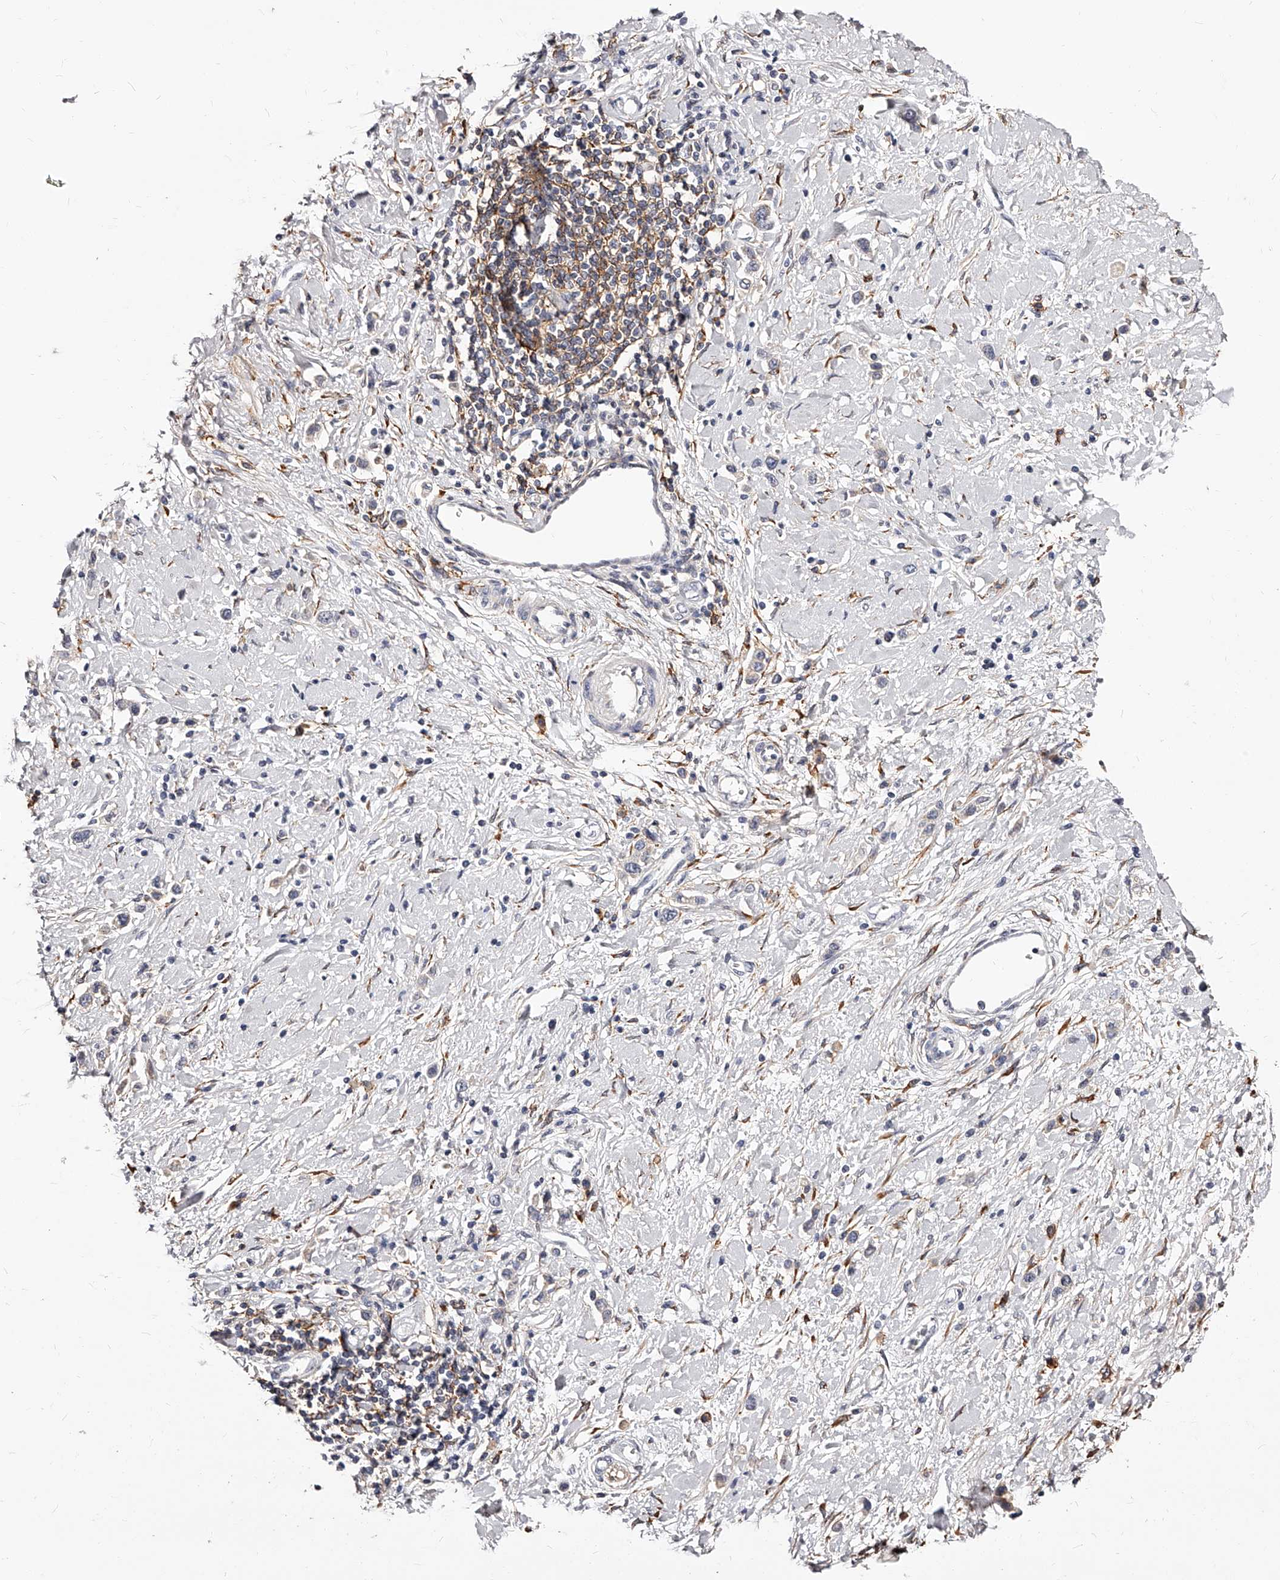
{"staining": {"intensity": "negative", "quantity": "none", "location": "none"}, "tissue": "stomach cancer", "cell_type": "Tumor cells", "image_type": "cancer", "snomed": [{"axis": "morphology", "description": "Adenocarcinoma, NOS"}, {"axis": "topography", "description": "Stomach"}], "caption": "High magnification brightfield microscopy of stomach cancer stained with DAB (brown) and counterstained with hematoxylin (blue): tumor cells show no significant positivity.", "gene": "CD82", "patient": {"sex": "female", "age": 65}}